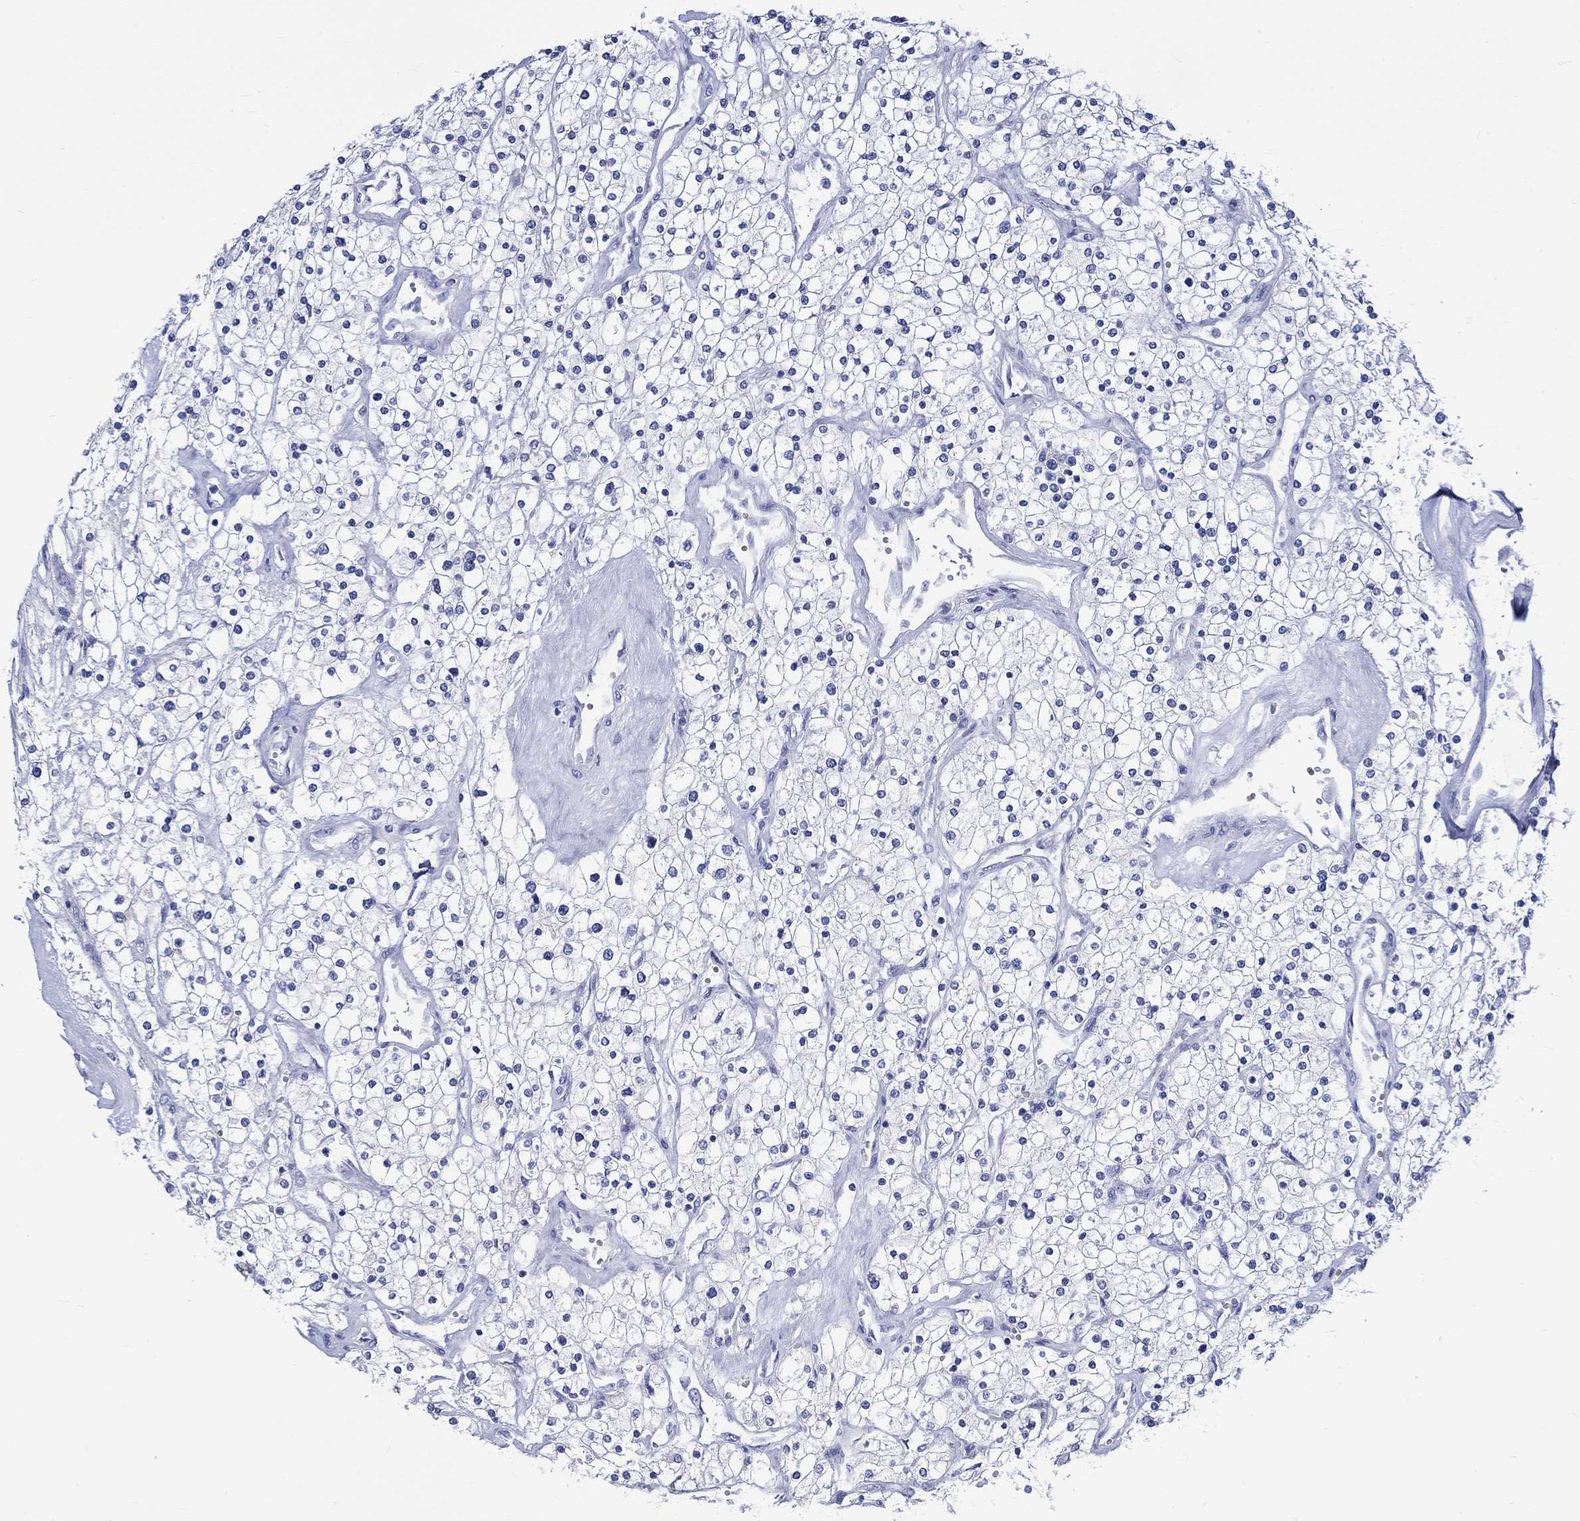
{"staining": {"intensity": "negative", "quantity": "none", "location": "none"}, "tissue": "renal cancer", "cell_type": "Tumor cells", "image_type": "cancer", "snomed": [{"axis": "morphology", "description": "Adenocarcinoma, NOS"}, {"axis": "topography", "description": "Kidney"}], "caption": "Tumor cells are negative for brown protein staining in renal cancer.", "gene": "NRIP3", "patient": {"sex": "male", "age": 80}}